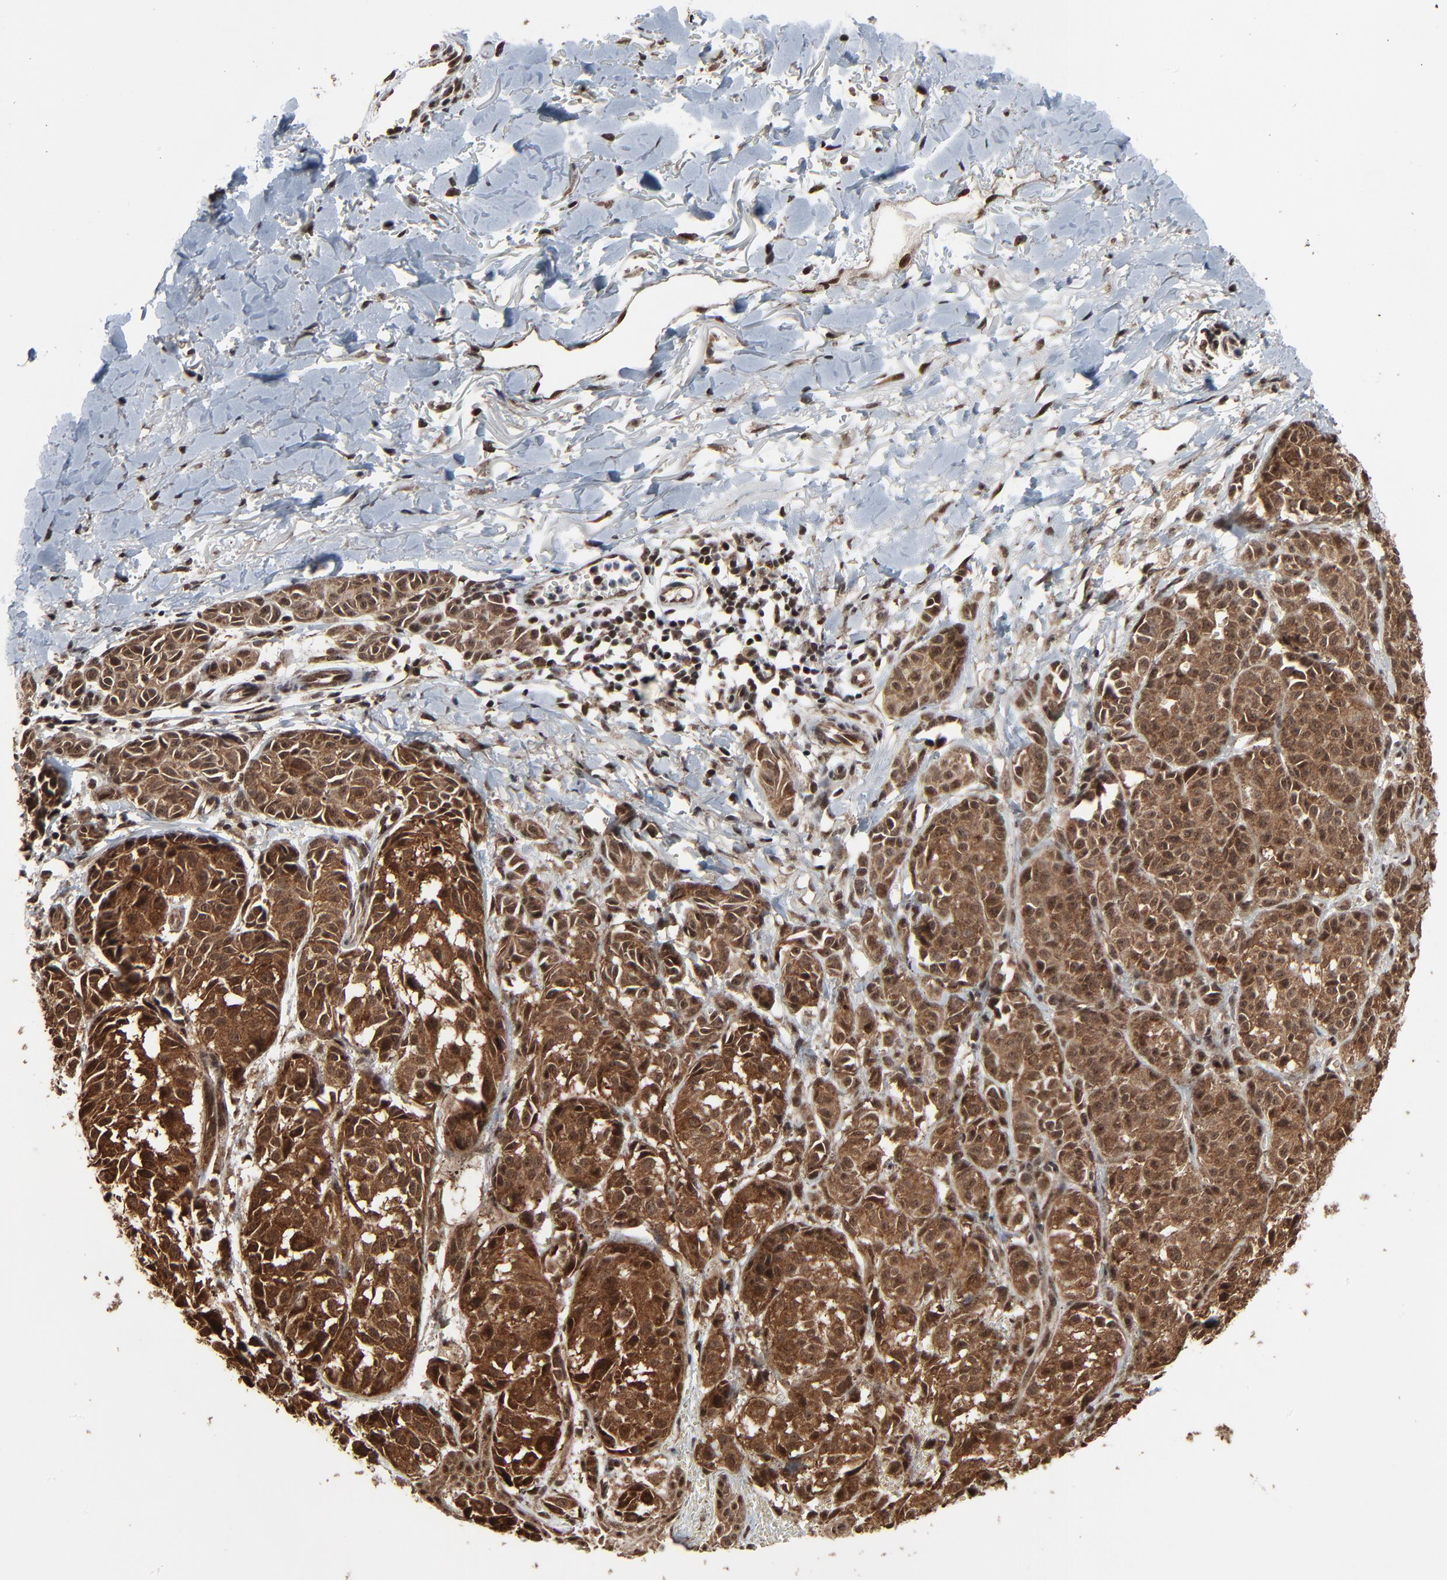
{"staining": {"intensity": "strong", "quantity": ">75%", "location": "cytoplasmic/membranous,nuclear"}, "tissue": "melanoma", "cell_type": "Tumor cells", "image_type": "cancer", "snomed": [{"axis": "morphology", "description": "Malignant melanoma, NOS"}, {"axis": "topography", "description": "Skin"}], "caption": "The image displays a brown stain indicating the presence of a protein in the cytoplasmic/membranous and nuclear of tumor cells in melanoma. The staining was performed using DAB to visualize the protein expression in brown, while the nuclei were stained in blue with hematoxylin (Magnification: 20x).", "gene": "RHOJ", "patient": {"sex": "male", "age": 76}}